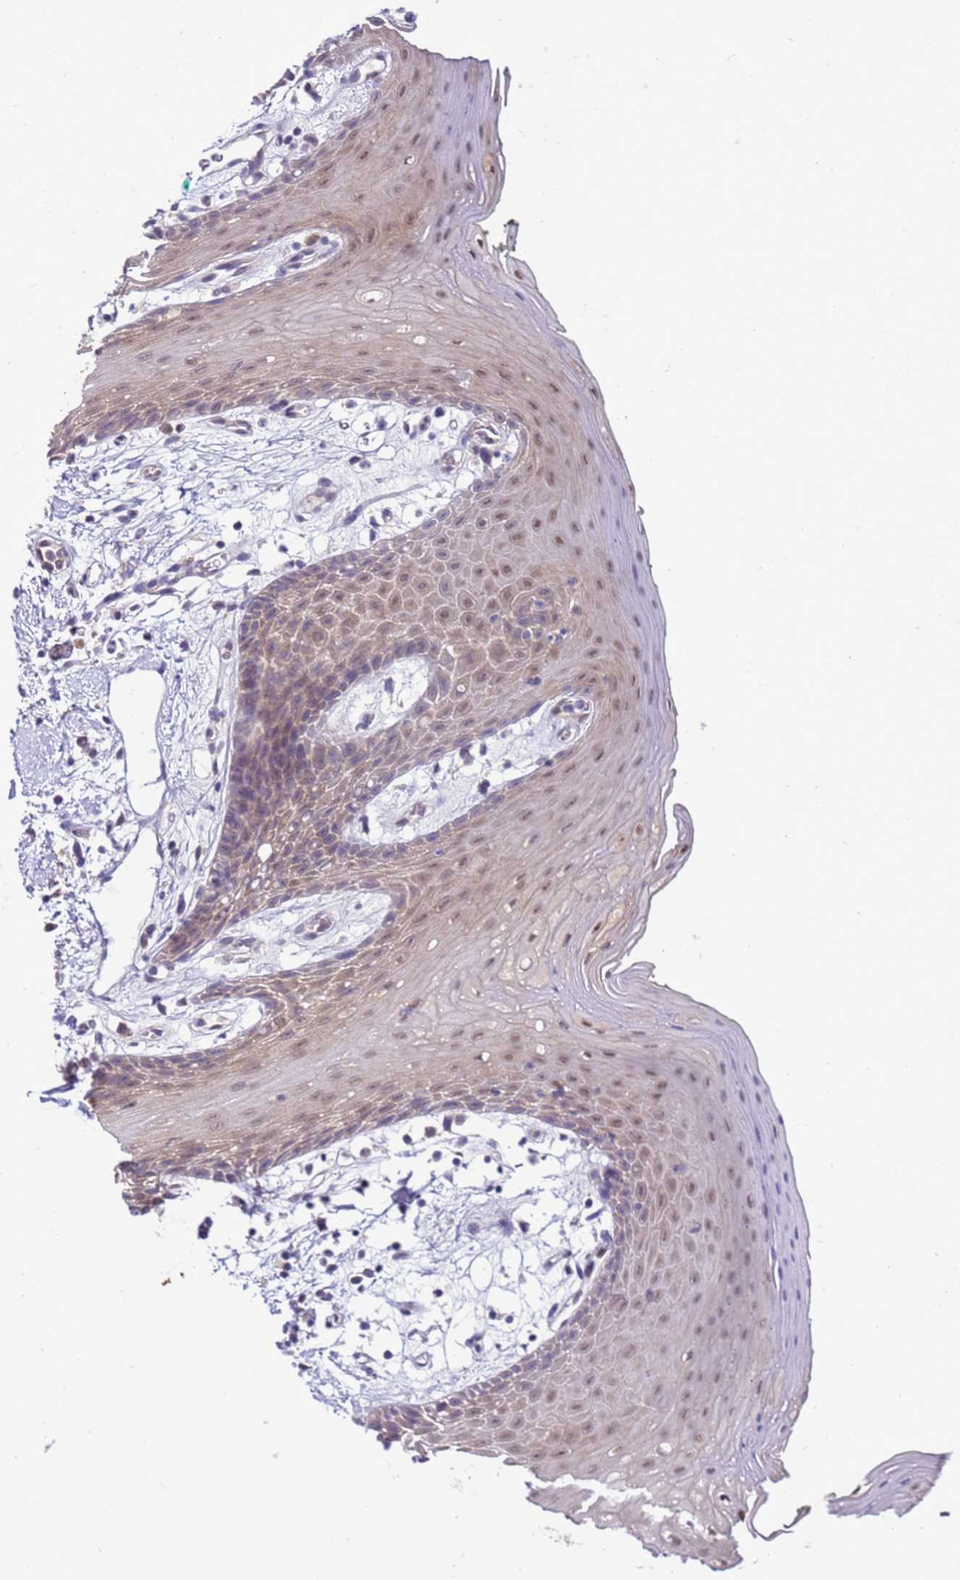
{"staining": {"intensity": "moderate", "quantity": "25%-75%", "location": "cytoplasmic/membranous,nuclear"}, "tissue": "oral mucosa", "cell_type": "Squamous epithelial cells", "image_type": "normal", "snomed": [{"axis": "morphology", "description": "Normal tissue, NOS"}, {"axis": "topography", "description": "Oral tissue"}, {"axis": "topography", "description": "Tounge, NOS"}], "caption": "The photomicrograph reveals immunohistochemical staining of benign oral mucosa. There is moderate cytoplasmic/membranous,nuclear positivity is present in approximately 25%-75% of squamous epithelial cells.", "gene": "DDI2", "patient": {"sex": "female", "age": 59}}